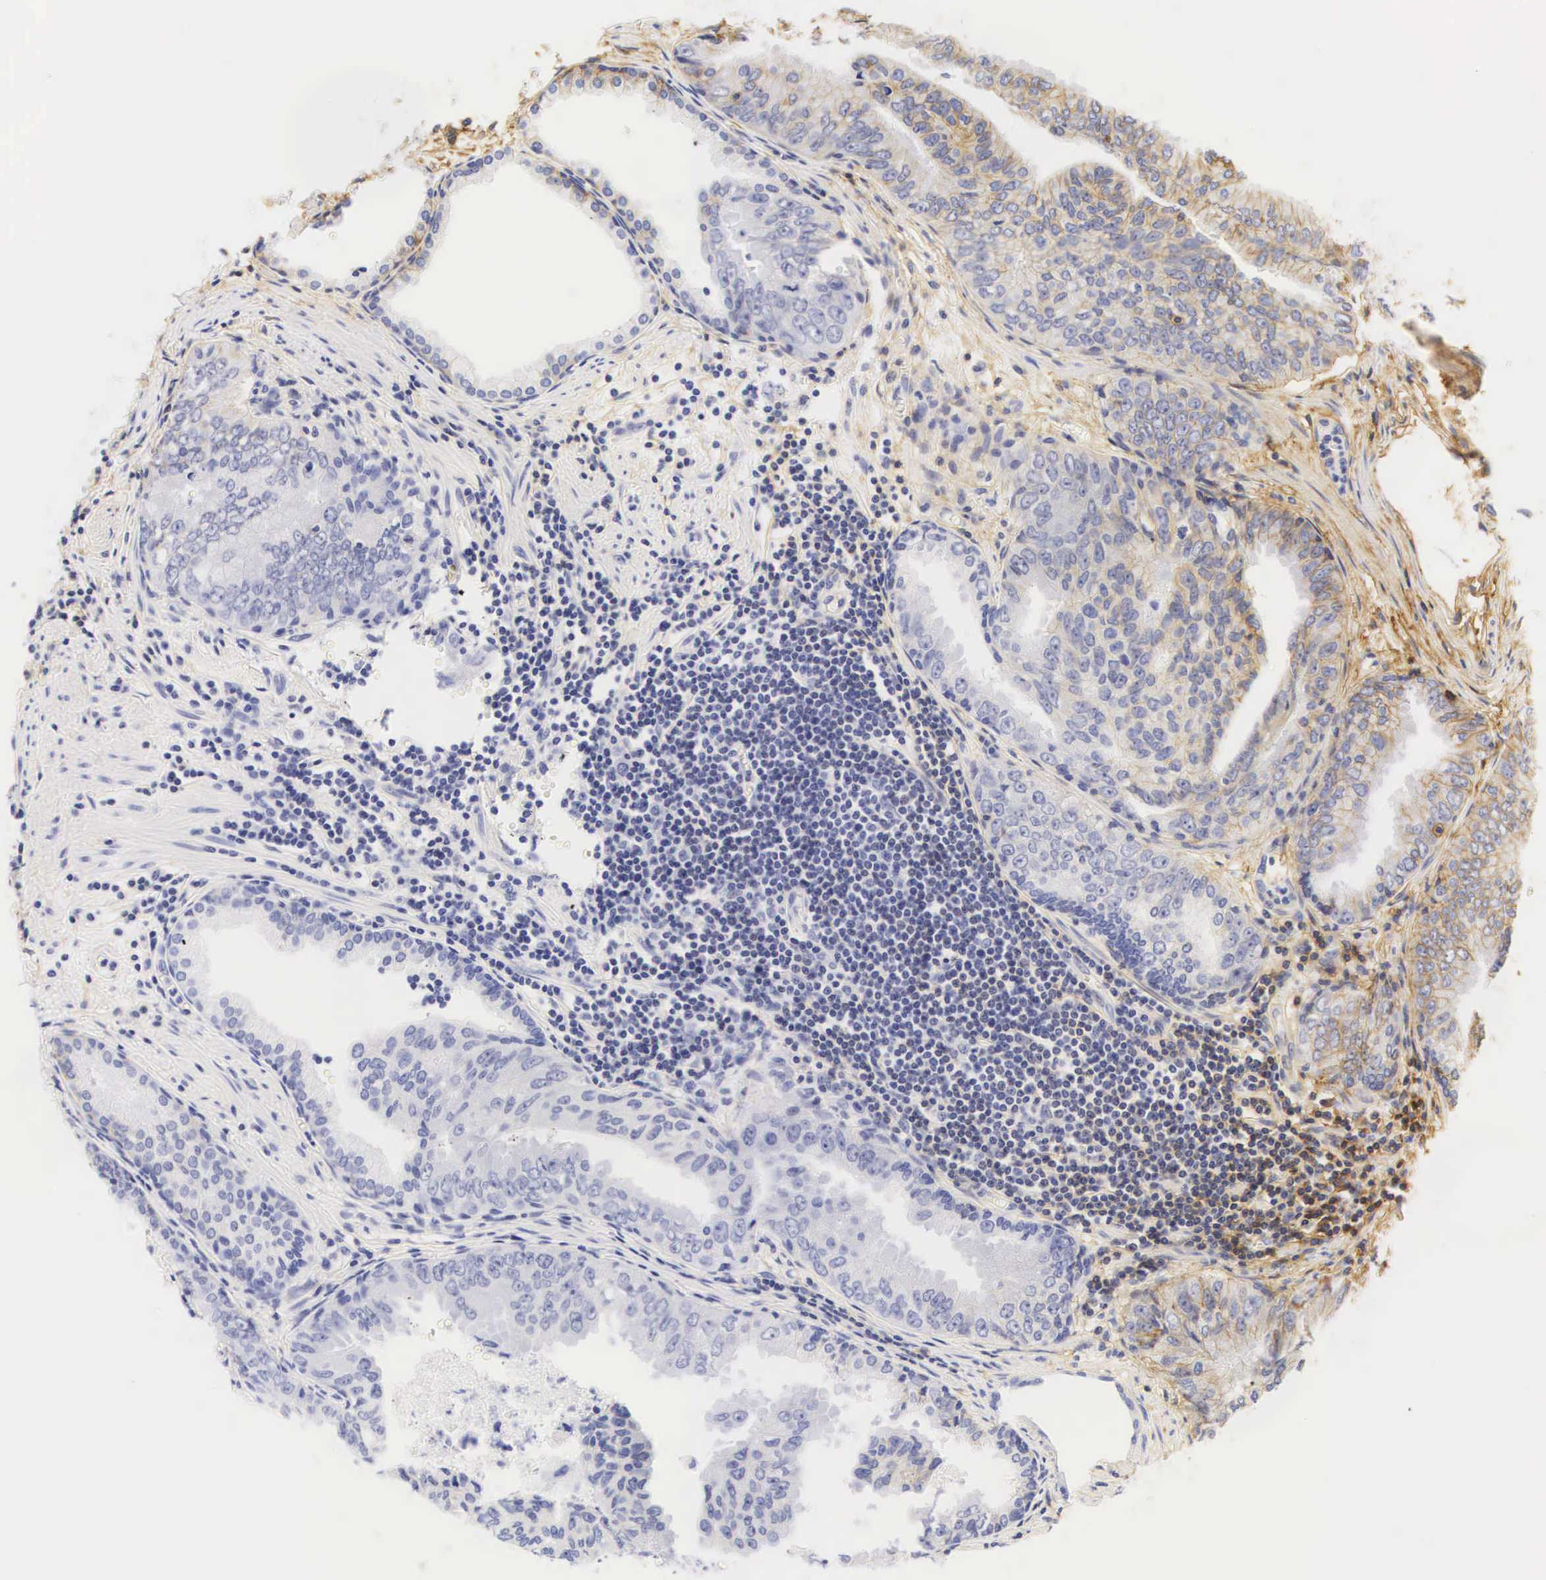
{"staining": {"intensity": "weak", "quantity": "<25%", "location": "cytoplasmic/membranous"}, "tissue": "prostate cancer", "cell_type": "Tumor cells", "image_type": "cancer", "snomed": [{"axis": "morphology", "description": "Adenocarcinoma, High grade"}, {"axis": "topography", "description": "Prostate"}], "caption": "Image shows no significant protein positivity in tumor cells of adenocarcinoma (high-grade) (prostate).", "gene": "CD99", "patient": {"sex": "male", "age": 56}}